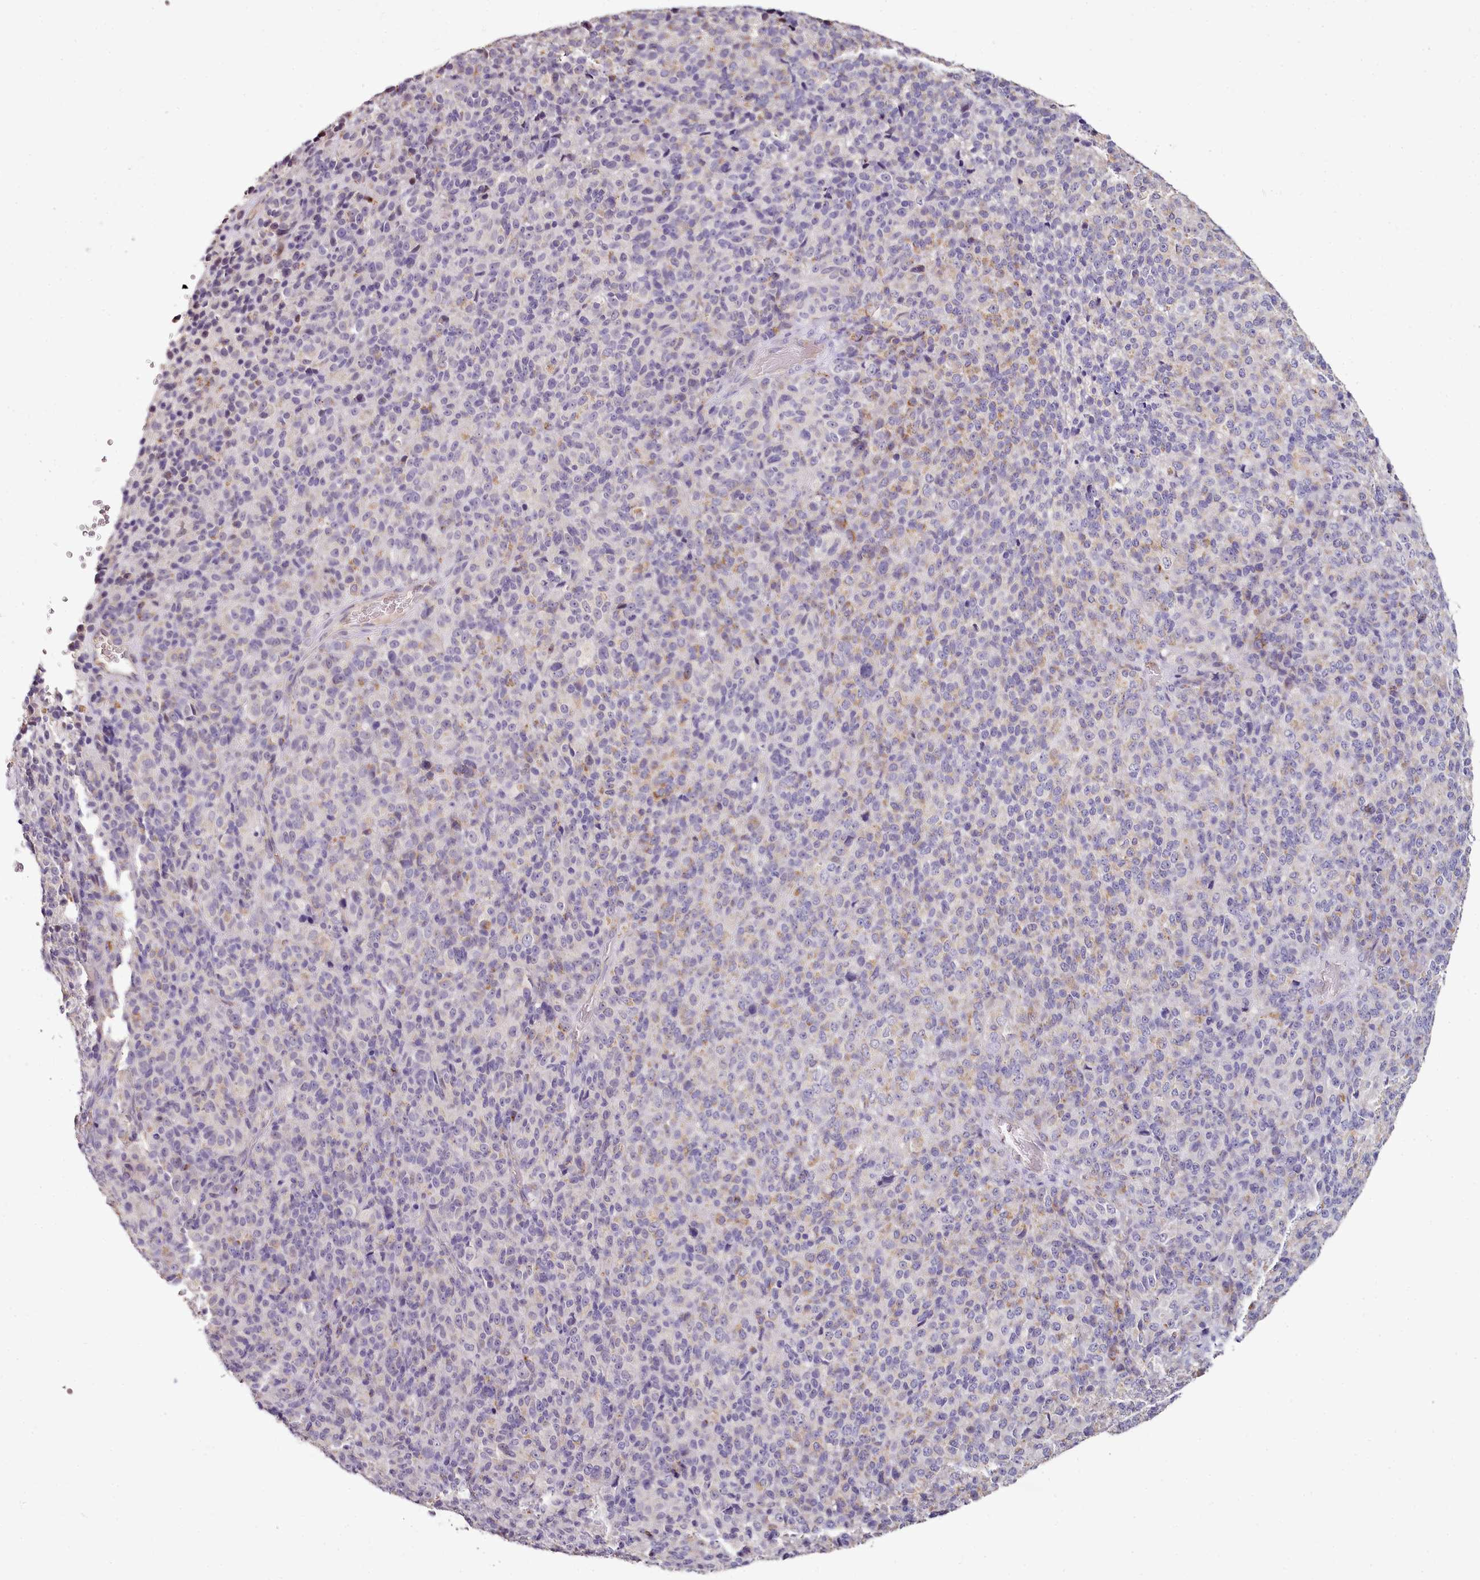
{"staining": {"intensity": "negative", "quantity": "none", "location": "none"}, "tissue": "melanoma", "cell_type": "Tumor cells", "image_type": "cancer", "snomed": [{"axis": "morphology", "description": "Malignant melanoma, Metastatic site"}, {"axis": "topography", "description": "Brain"}], "caption": "Immunohistochemical staining of malignant melanoma (metastatic site) shows no significant staining in tumor cells.", "gene": "ACSS1", "patient": {"sex": "female", "age": 56}}